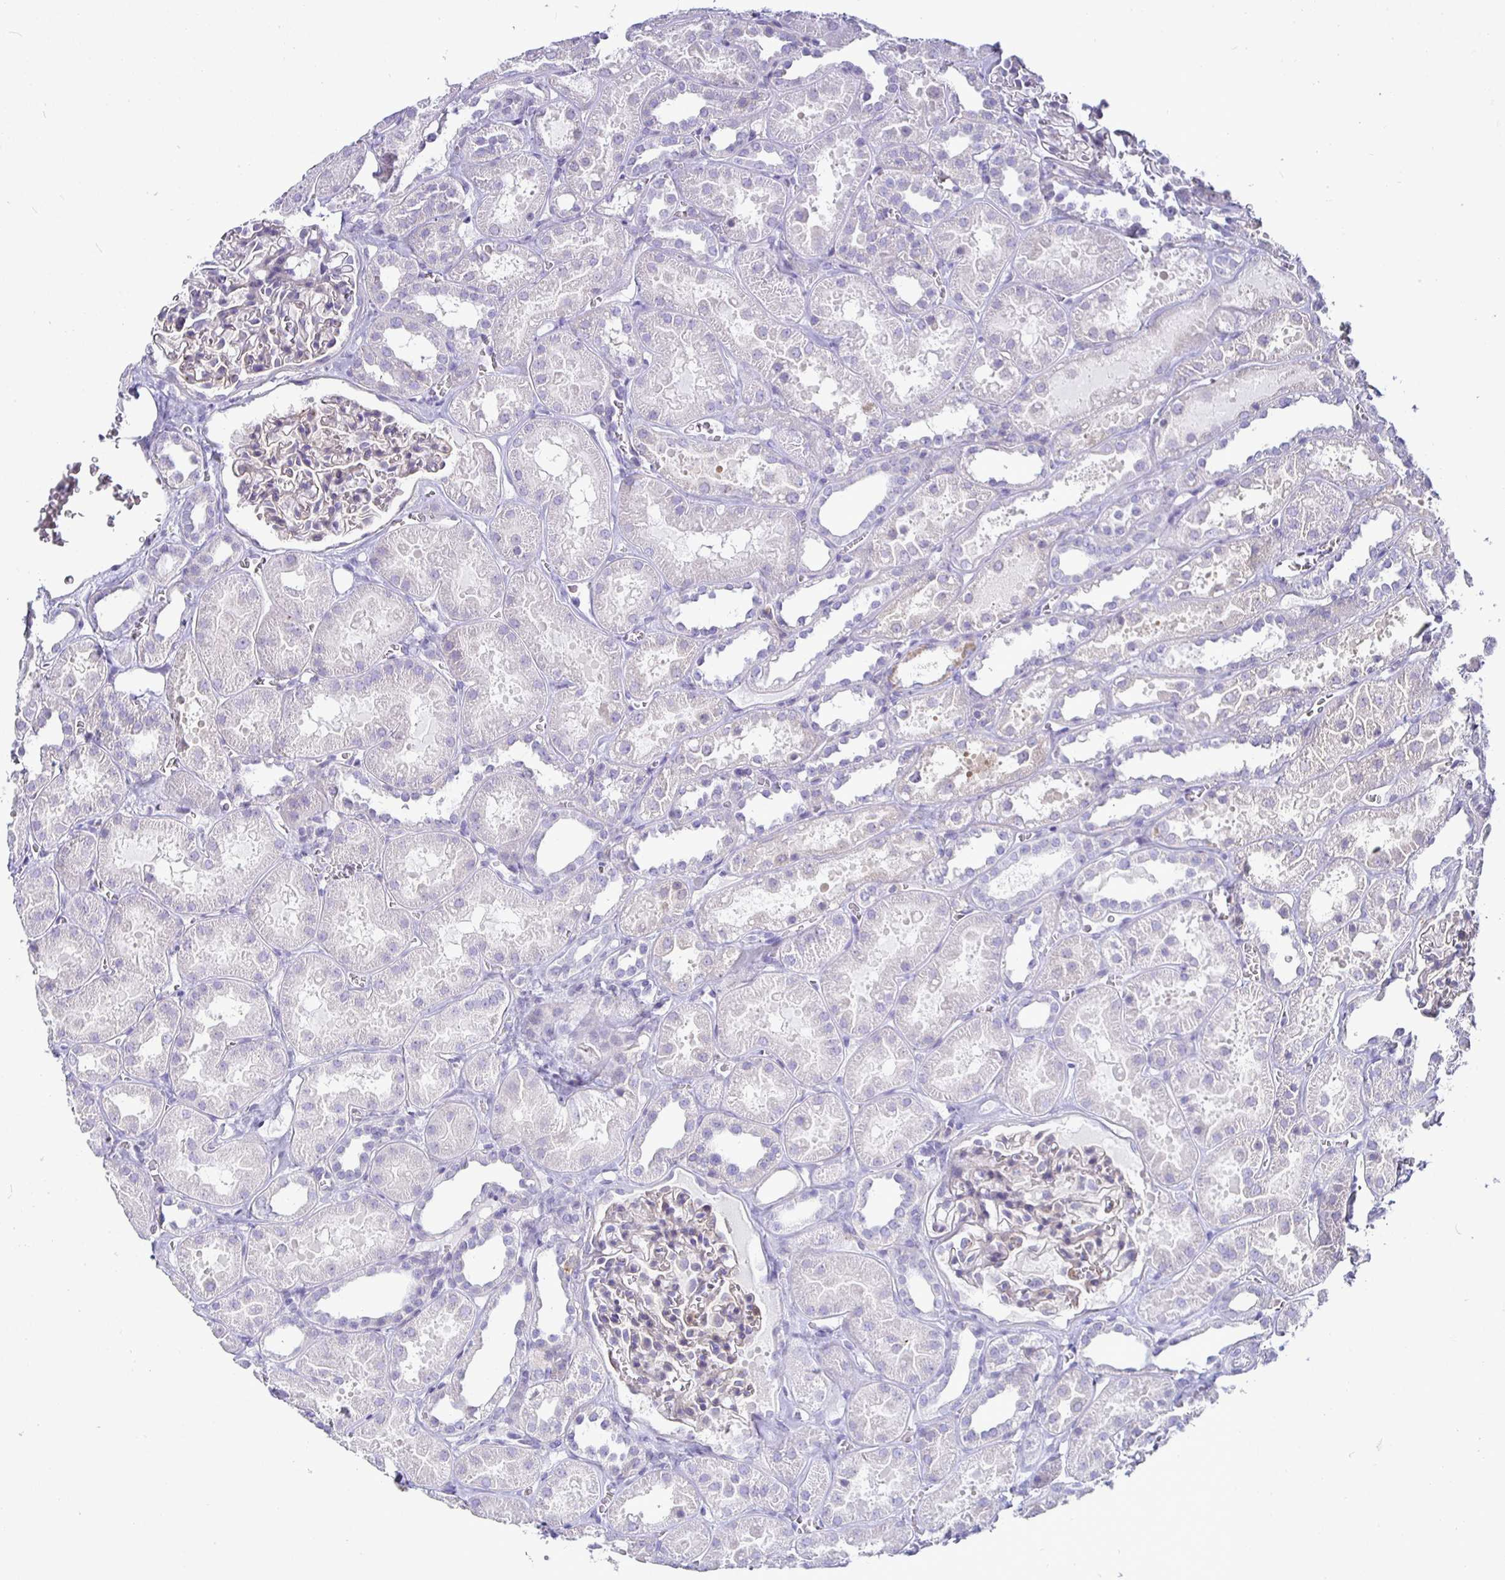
{"staining": {"intensity": "negative", "quantity": "none", "location": "none"}, "tissue": "kidney", "cell_type": "Cells in glomeruli", "image_type": "normal", "snomed": [{"axis": "morphology", "description": "Normal tissue, NOS"}, {"axis": "topography", "description": "Kidney"}], "caption": "This is an immunohistochemistry (IHC) histopathology image of normal human kidney. There is no positivity in cells in glomeruli.", "gene": "SIRPA", "patient": {"sex": "female", "age": 41}}